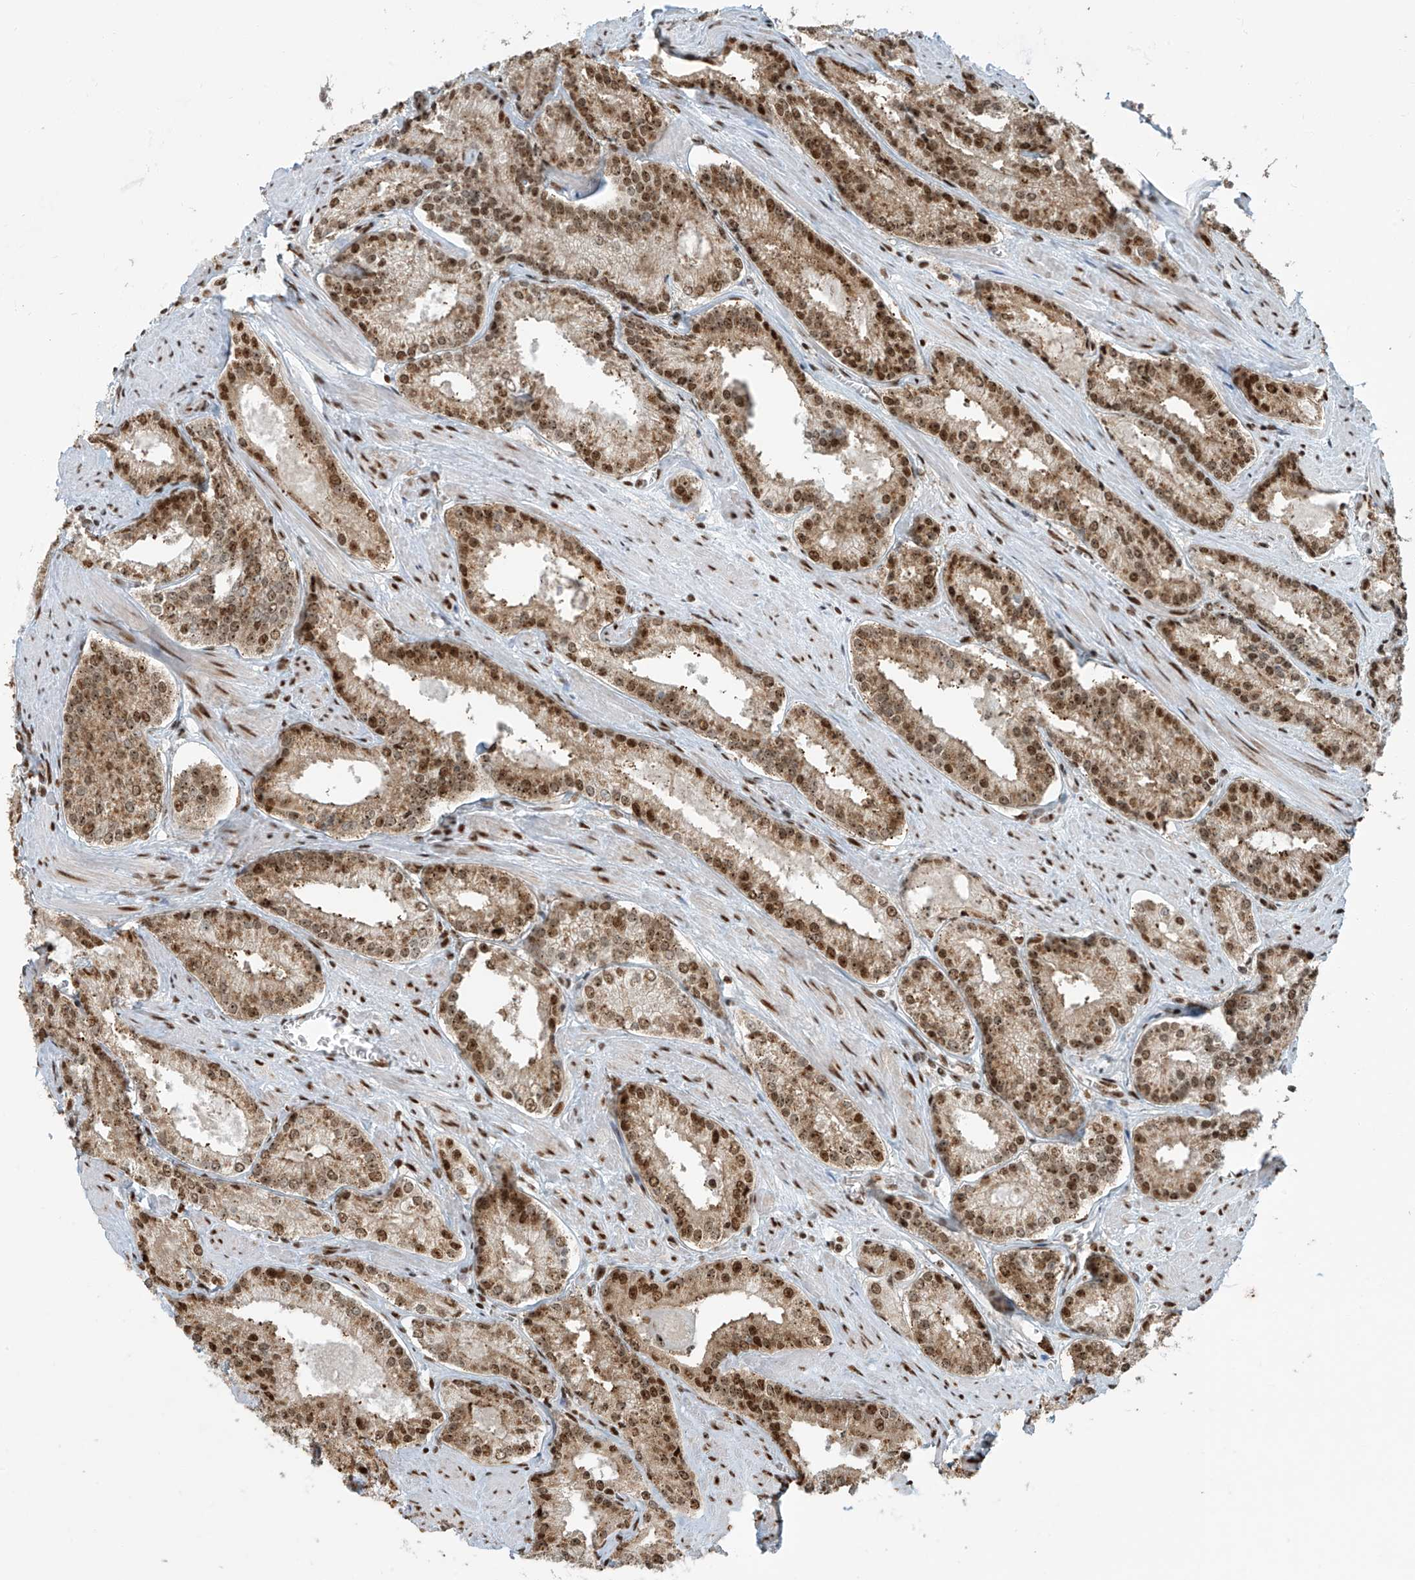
{"staining": {"intensity": "moderate", "quantity": ">75%", "location": "cytoplasmic/membranous,nuclear"}, "tissue": "prostate cancer", "cell_type": "Tumor cells", "image_type": "cancer", "snomed": [{"axis": "morphology", "description": "Adenocarcinoma, Low grade"}, {"axis": "topography", "description": "Prostate"}], "caption": "Protein expression analysis of human prostate cancer (adenocarcinoma (low-grade)) reveals moderate cytoplasmic/membranous and nuclear staining in approximately >75% of tumor cells. (IHC, brightfield microscopy, high magnification).", "gene": "FAM193B", "patient": {"sex": "male", "age": 54}}